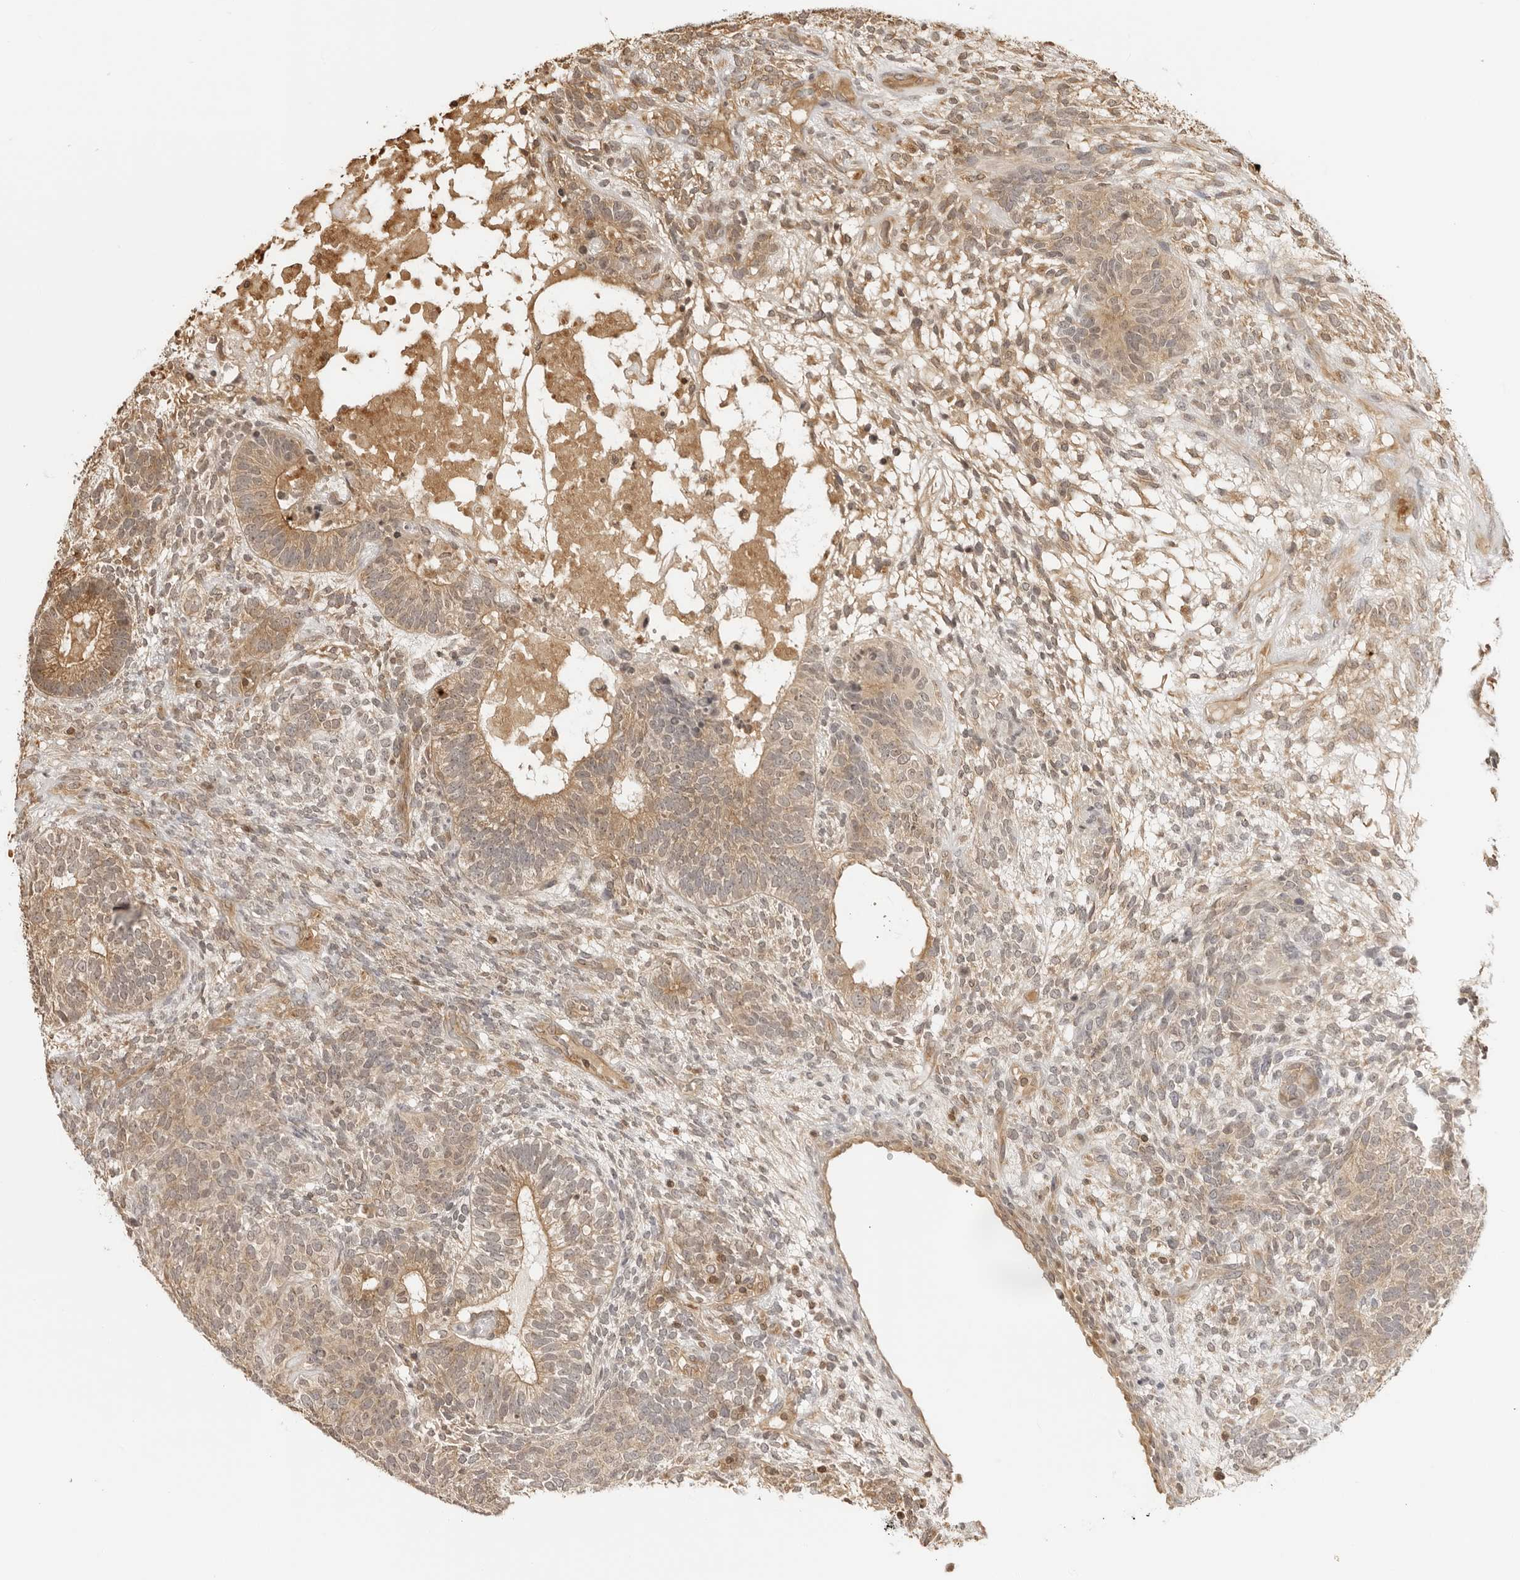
{"staining": {"intensity": "moderate", "quantity": ">75%", "location": "cytoplasmic/membranous"}, "tissue": "testis cancer", "cell_type": "Tumor cells", "image_type": "cancer", "snomed": [{"axis": "morphology", "description": "Seminoma, NOS"}, {"axis": "morphology", "description": "Carcinoma, Embryonal, NOS"}, {"axis": "topography", "description": "Testis"}], "caption": "Protein expression analysis of human testis cancer (embryonal carcinoma) reveals moderate cytoplasmic/membranous staining in about >75% of tumor cells.", "gene": "IKBKE", "patient": {"sex": "male", "age": 28}}